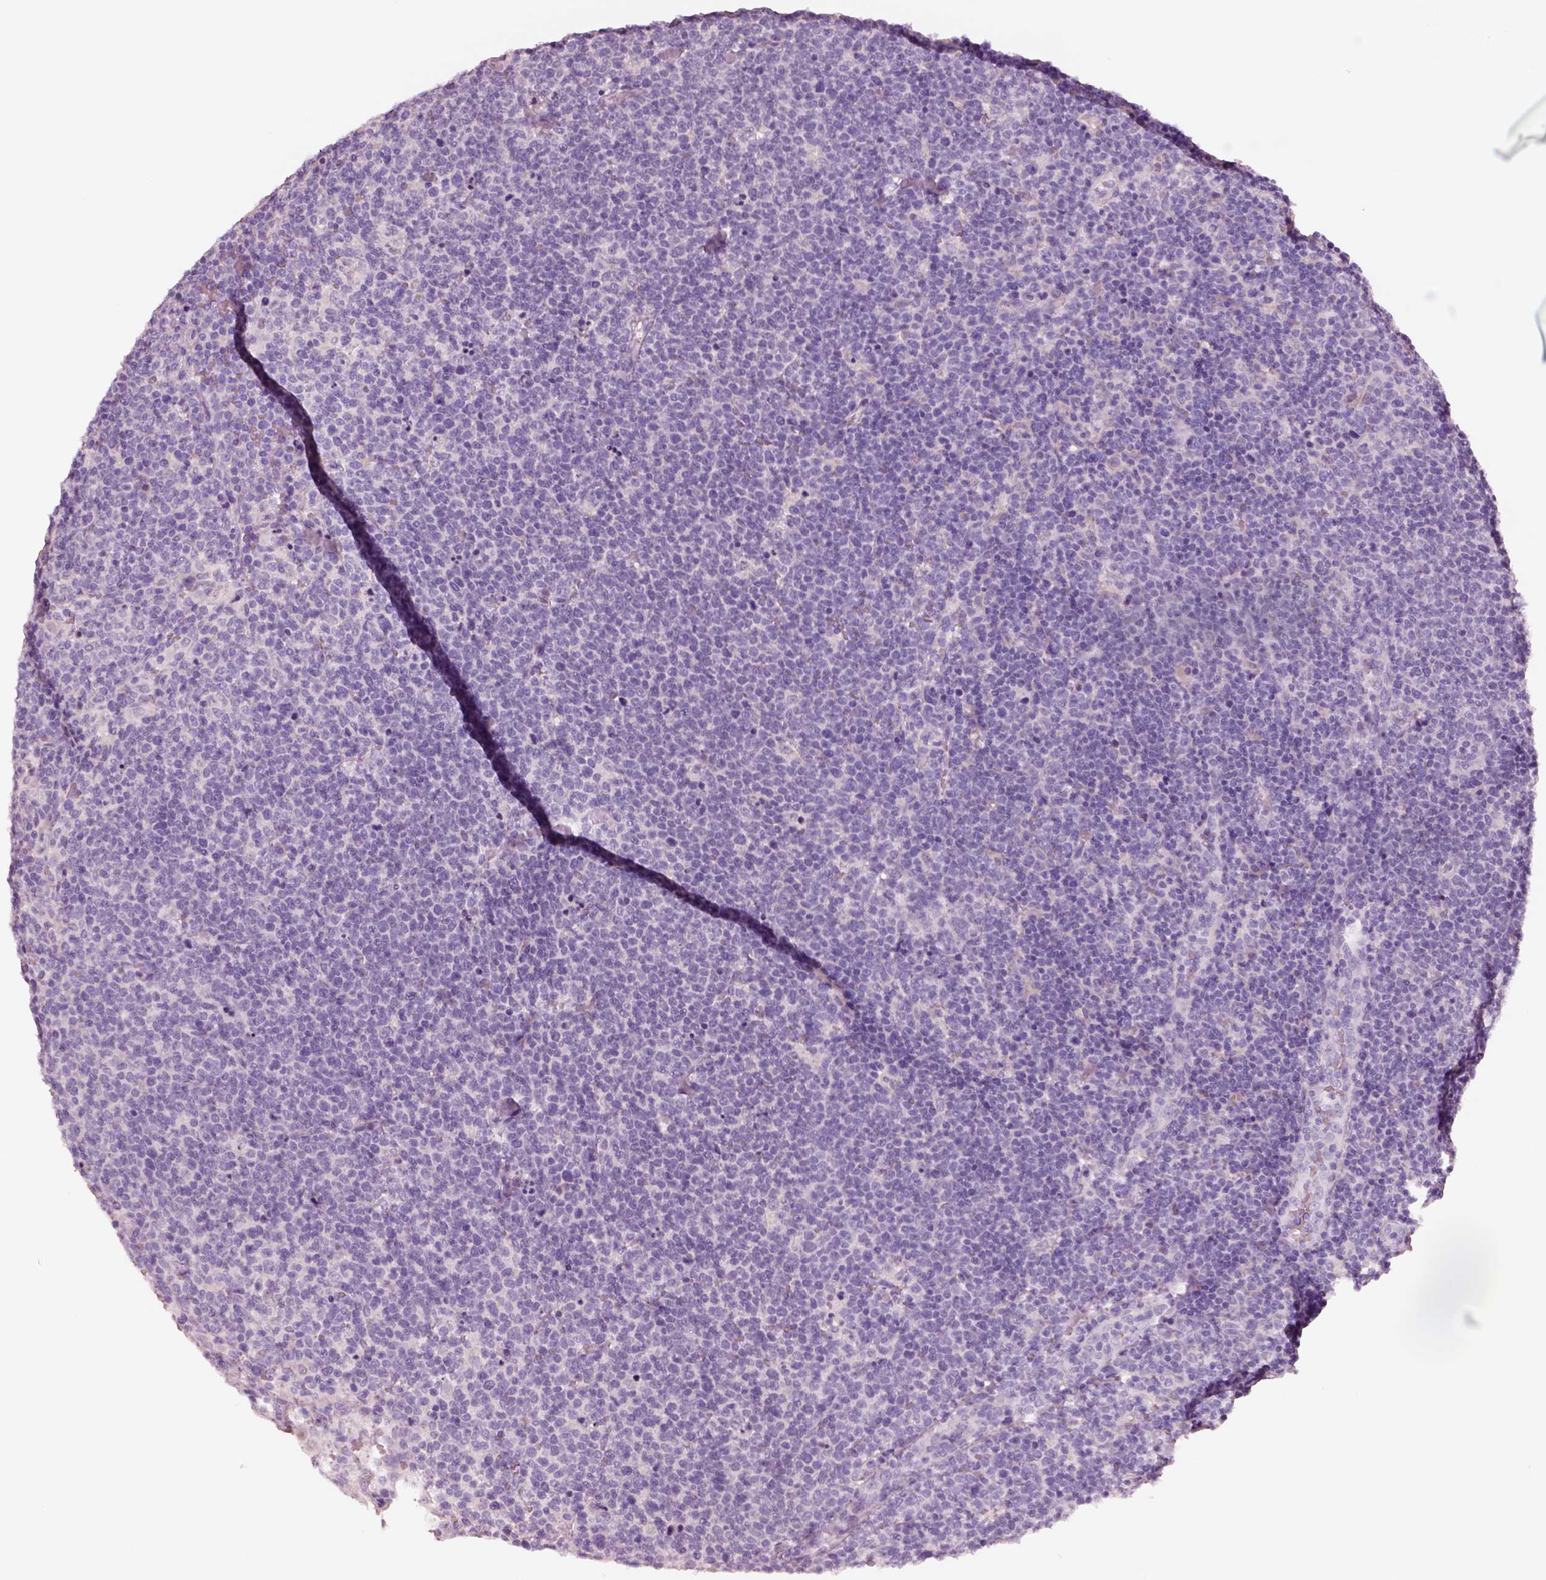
{"staining": {"intensity": "negative", "quantity": "none", "location": "none"}, "tissue": "lymphoma", "cell_type": "Tumor cells", "image_type": "cancer", "snomed": [{"axis": "morphology", "description": "Malignant lymphoma, non-Hodgkin's type, High grade"}, {"axis": "topography", "description": "Lymph node"}], "caption": "The histopathology image reveals no significant staining in tumor cells of lymphoma.", "gene": "PNOC", "patient": {"sex": "male", "age": 61}}